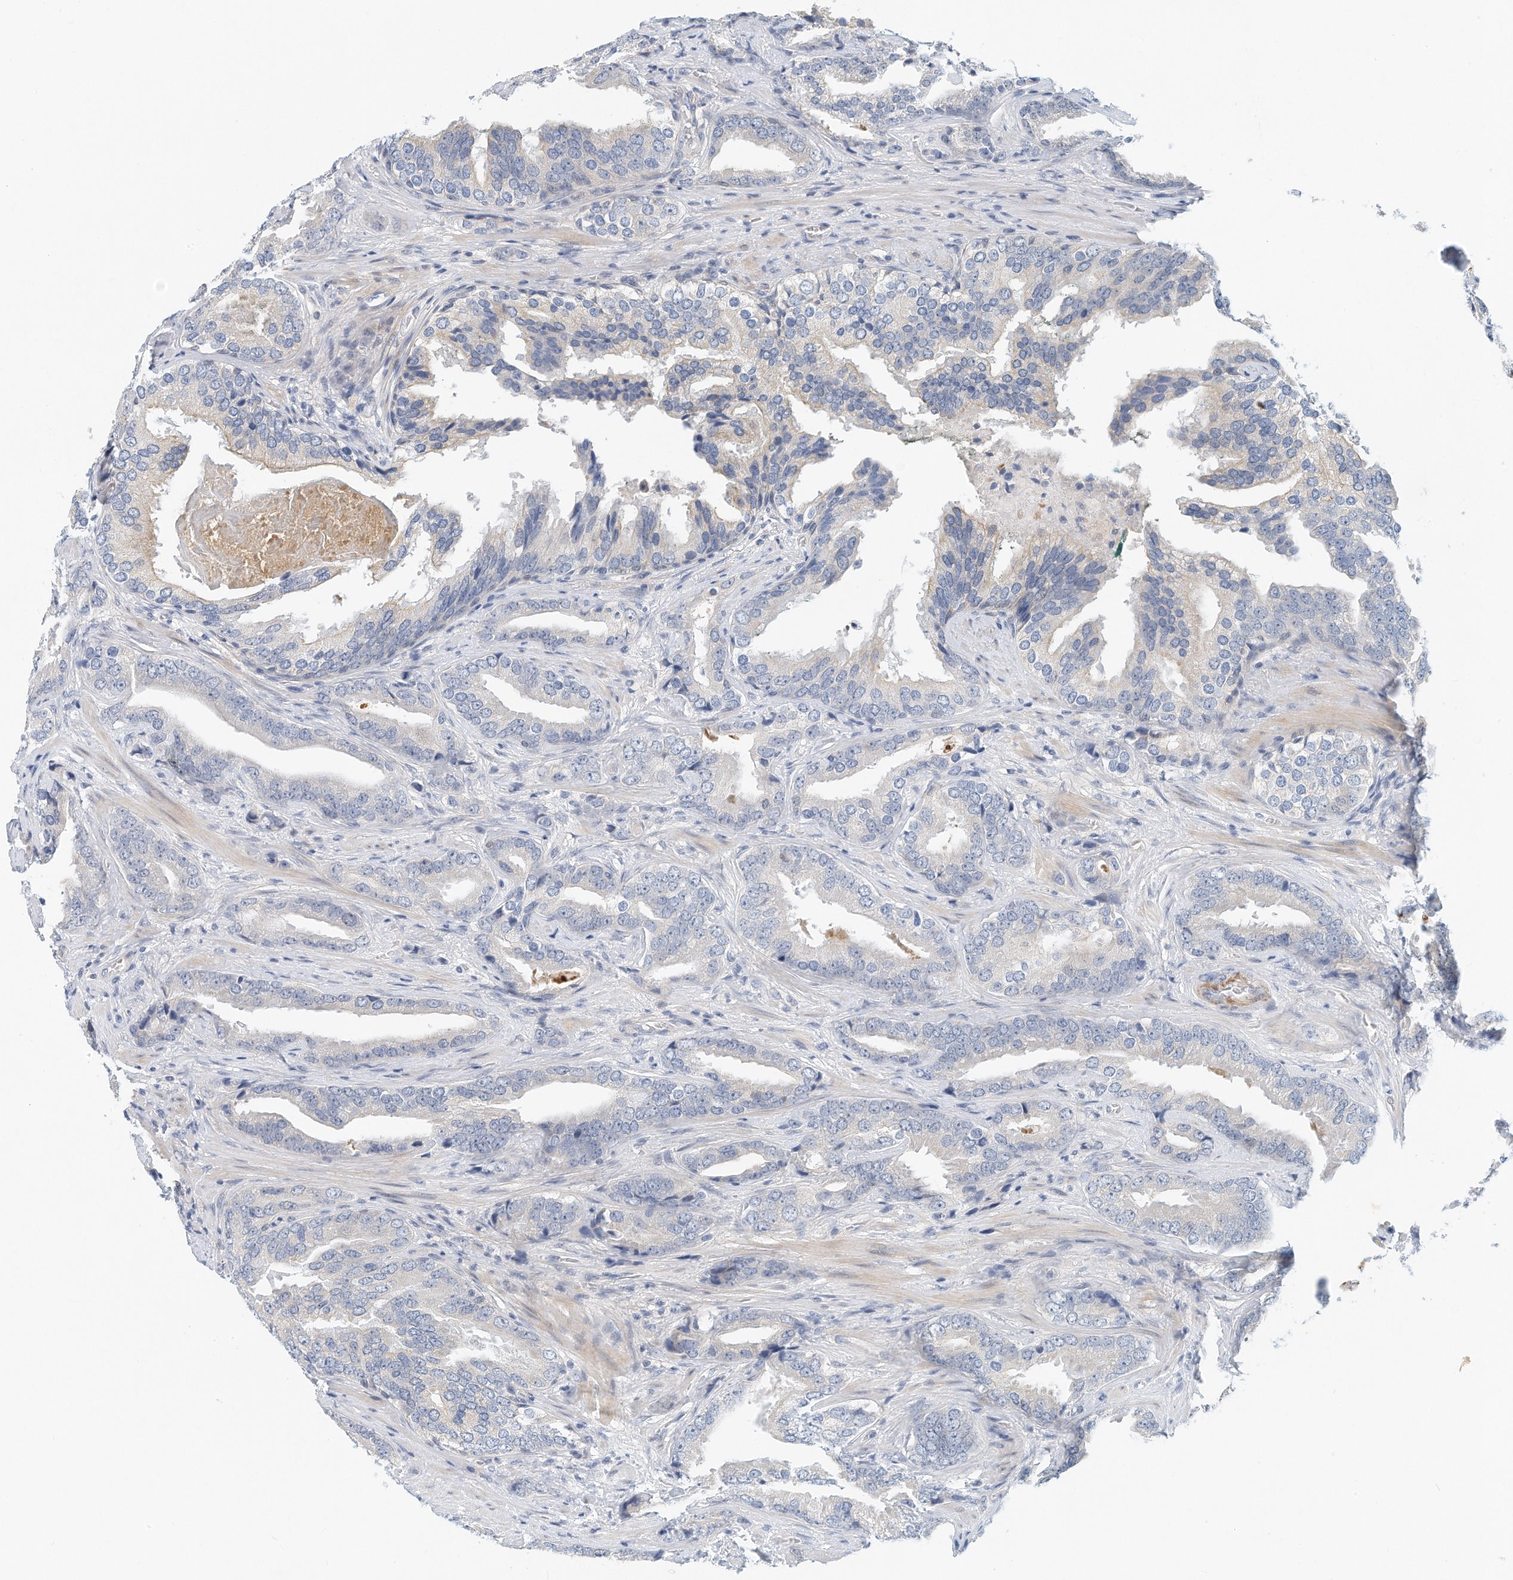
{"staining": {"intensity": "negative", "quantity": "none", "location": "none"}, "tissue": "prostate cancer", "cell_type": "Tumor cells", "image_type": "cancer", "snomed": [{"axis": "morphology", "description": "Adenocarcinoma, Low grade"}, {"axis": "topography", "description": "Prostate"}], "caption": "Immunohistochemistry (IHC) of prostate cancer (low-grade adenocarcinoma) shows no positivity in tumor cells.", "gene": "ARHGAP28", "patient": {"sex": "male", "age": 67}}